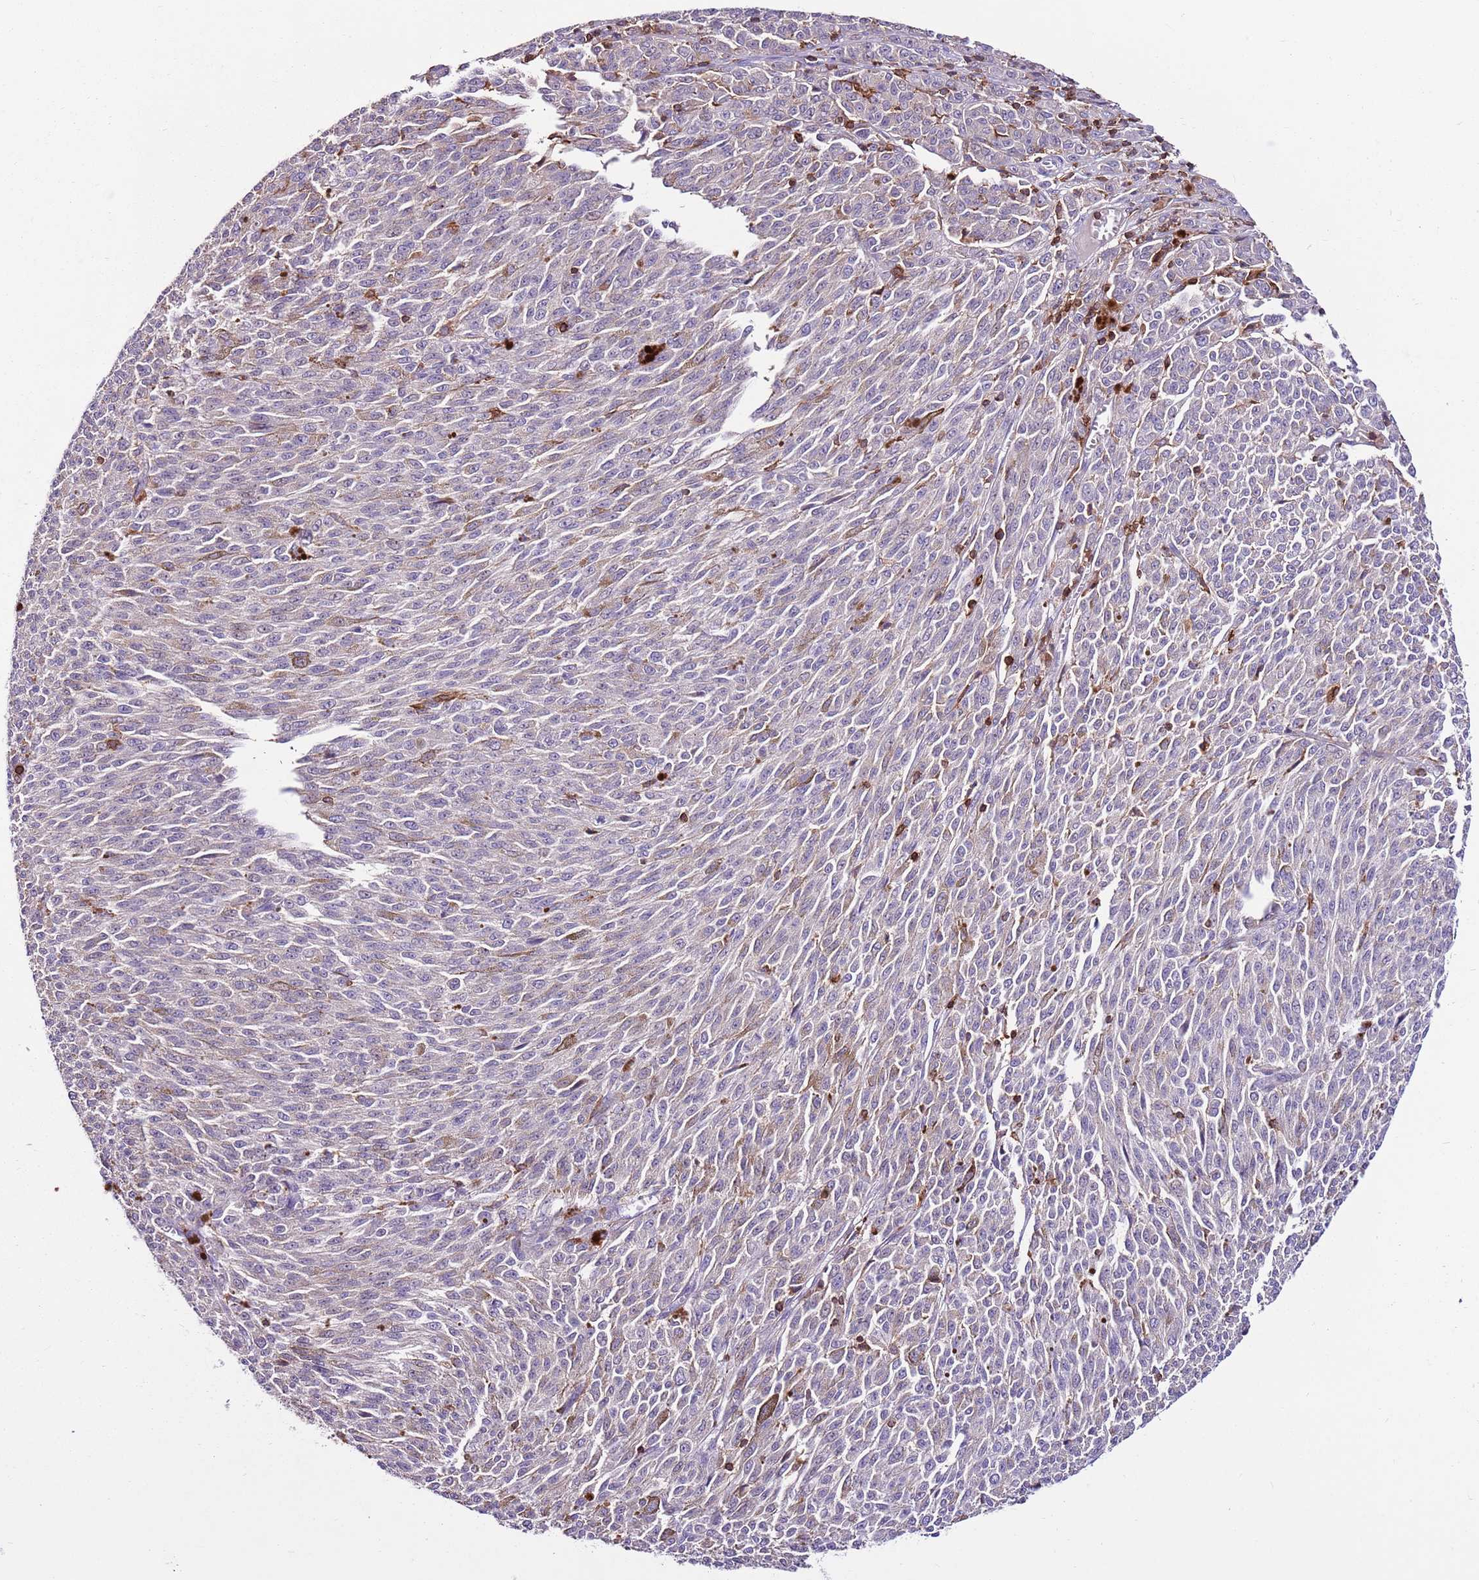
{"staining": {"intensity": "weak", "quantity": "<25%", "location": "cytoplasmic/membranous"}, "tissue": "melanoma", "cell_type": "Tumor cells", "image_type": "cancer", "snomed": [{"axis": "morphology", "description": "Malignant melanoma, NOS"}, {"axis": "topography", "description": "Skin"}], "caption": "Immunohistochemistry of human malignant melanoma reveals no positivity in tumor cells.", "gene": "ZSWIM1", "patient": {"sex": "female", "age": 52}}